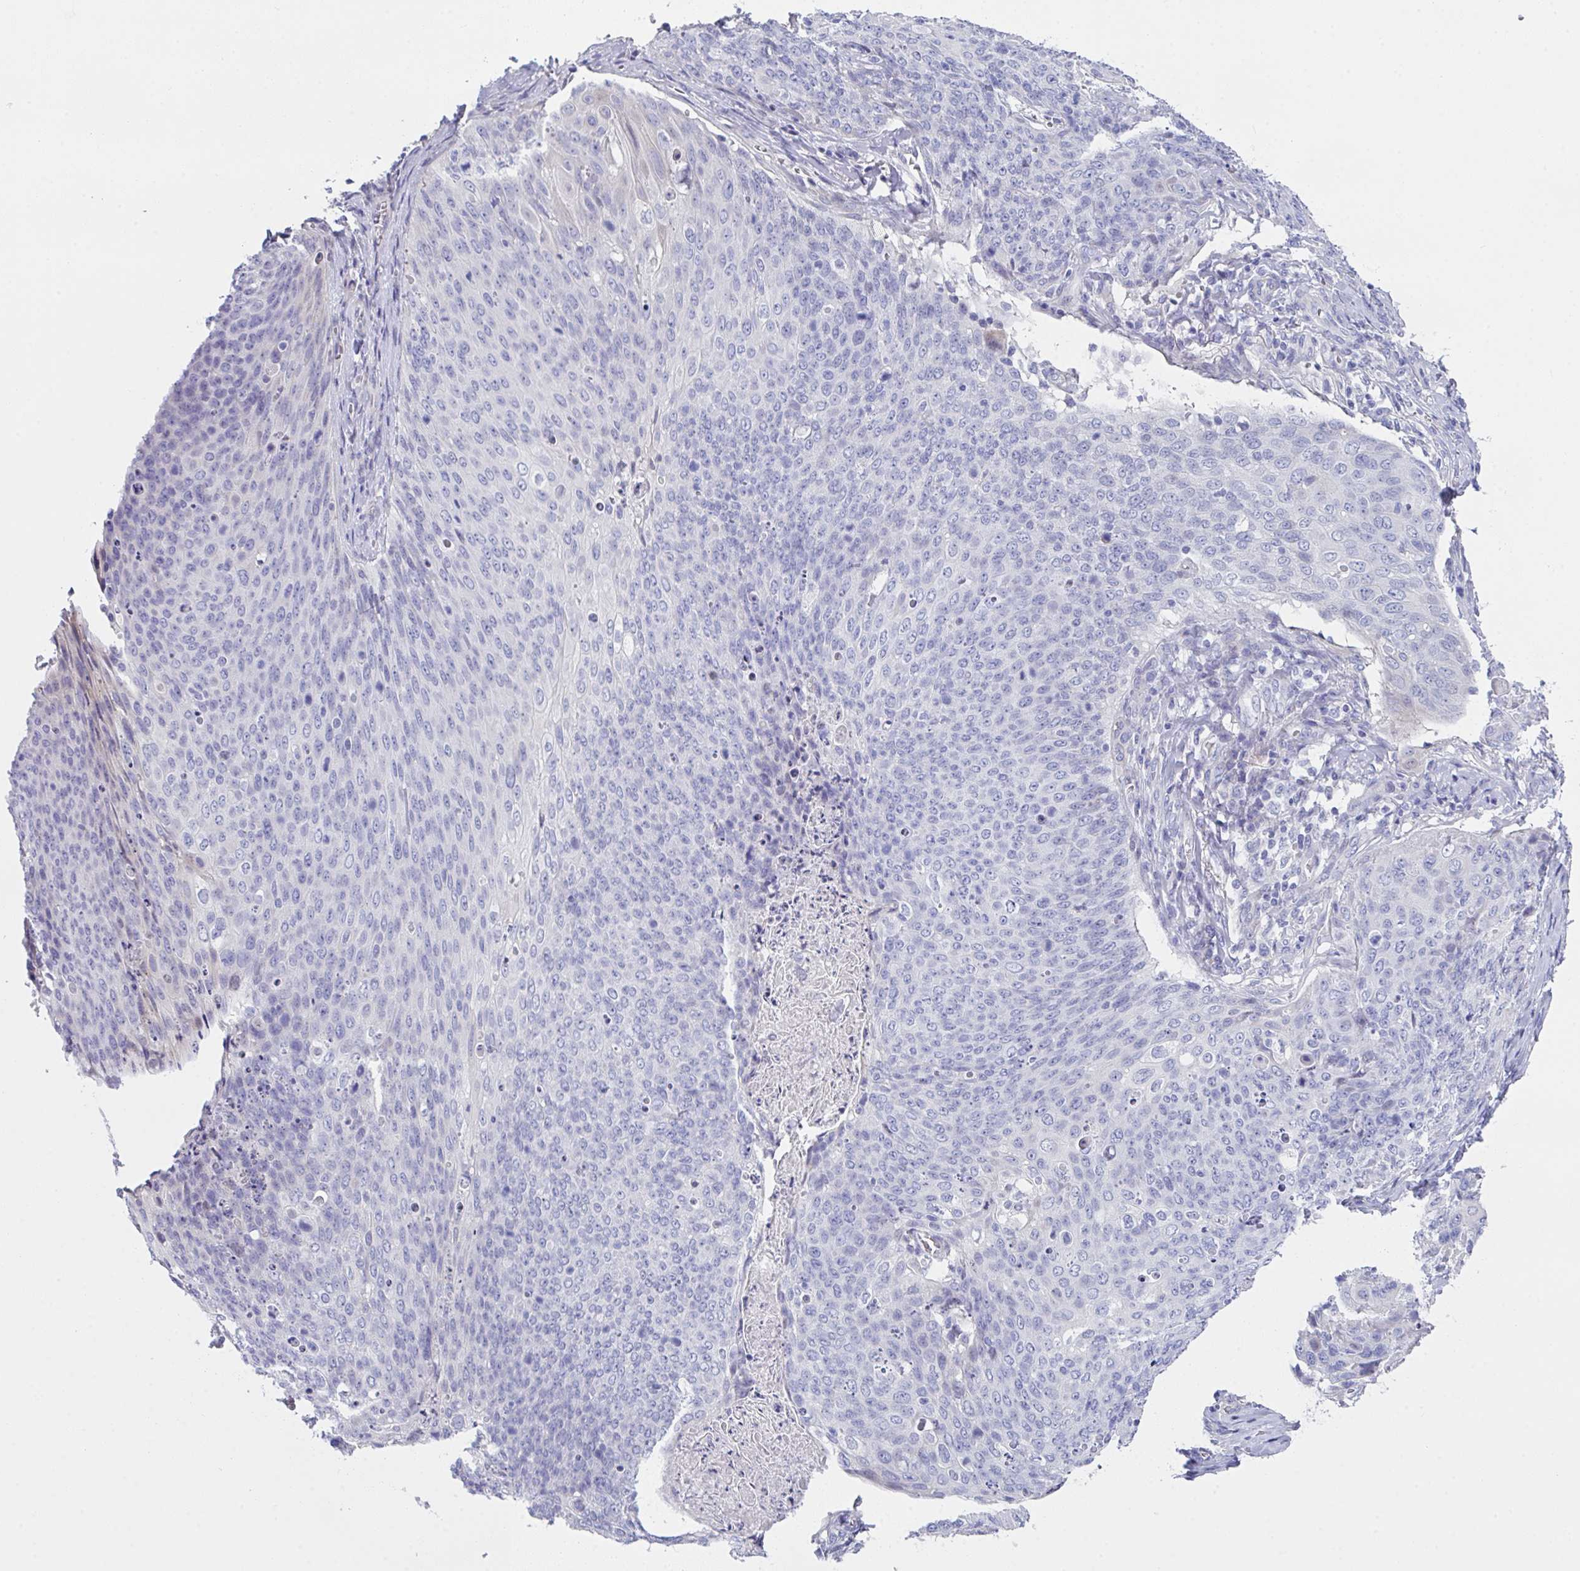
{"staining": {"intensity": "negative", "quantity": "none", "location": "none"}, "tissue": "skin cancer", "cell_type": "Tumor cells", "image_type": "cancer", "snomed": [{"axis": "morphology", "description": "Squamous cell carcinoma, NOS"}, {"axis": "topography", "description": "Skin"}, {"axis": "topography", "description": "Vulva"}], "caption": "Skin cancer was stained to show a protein in brown. There is no significant staining in tumor cells. Nuclei are stained in blue.", "gene": "FBXO47", "patient": {"sex": "female", "age": 85}}